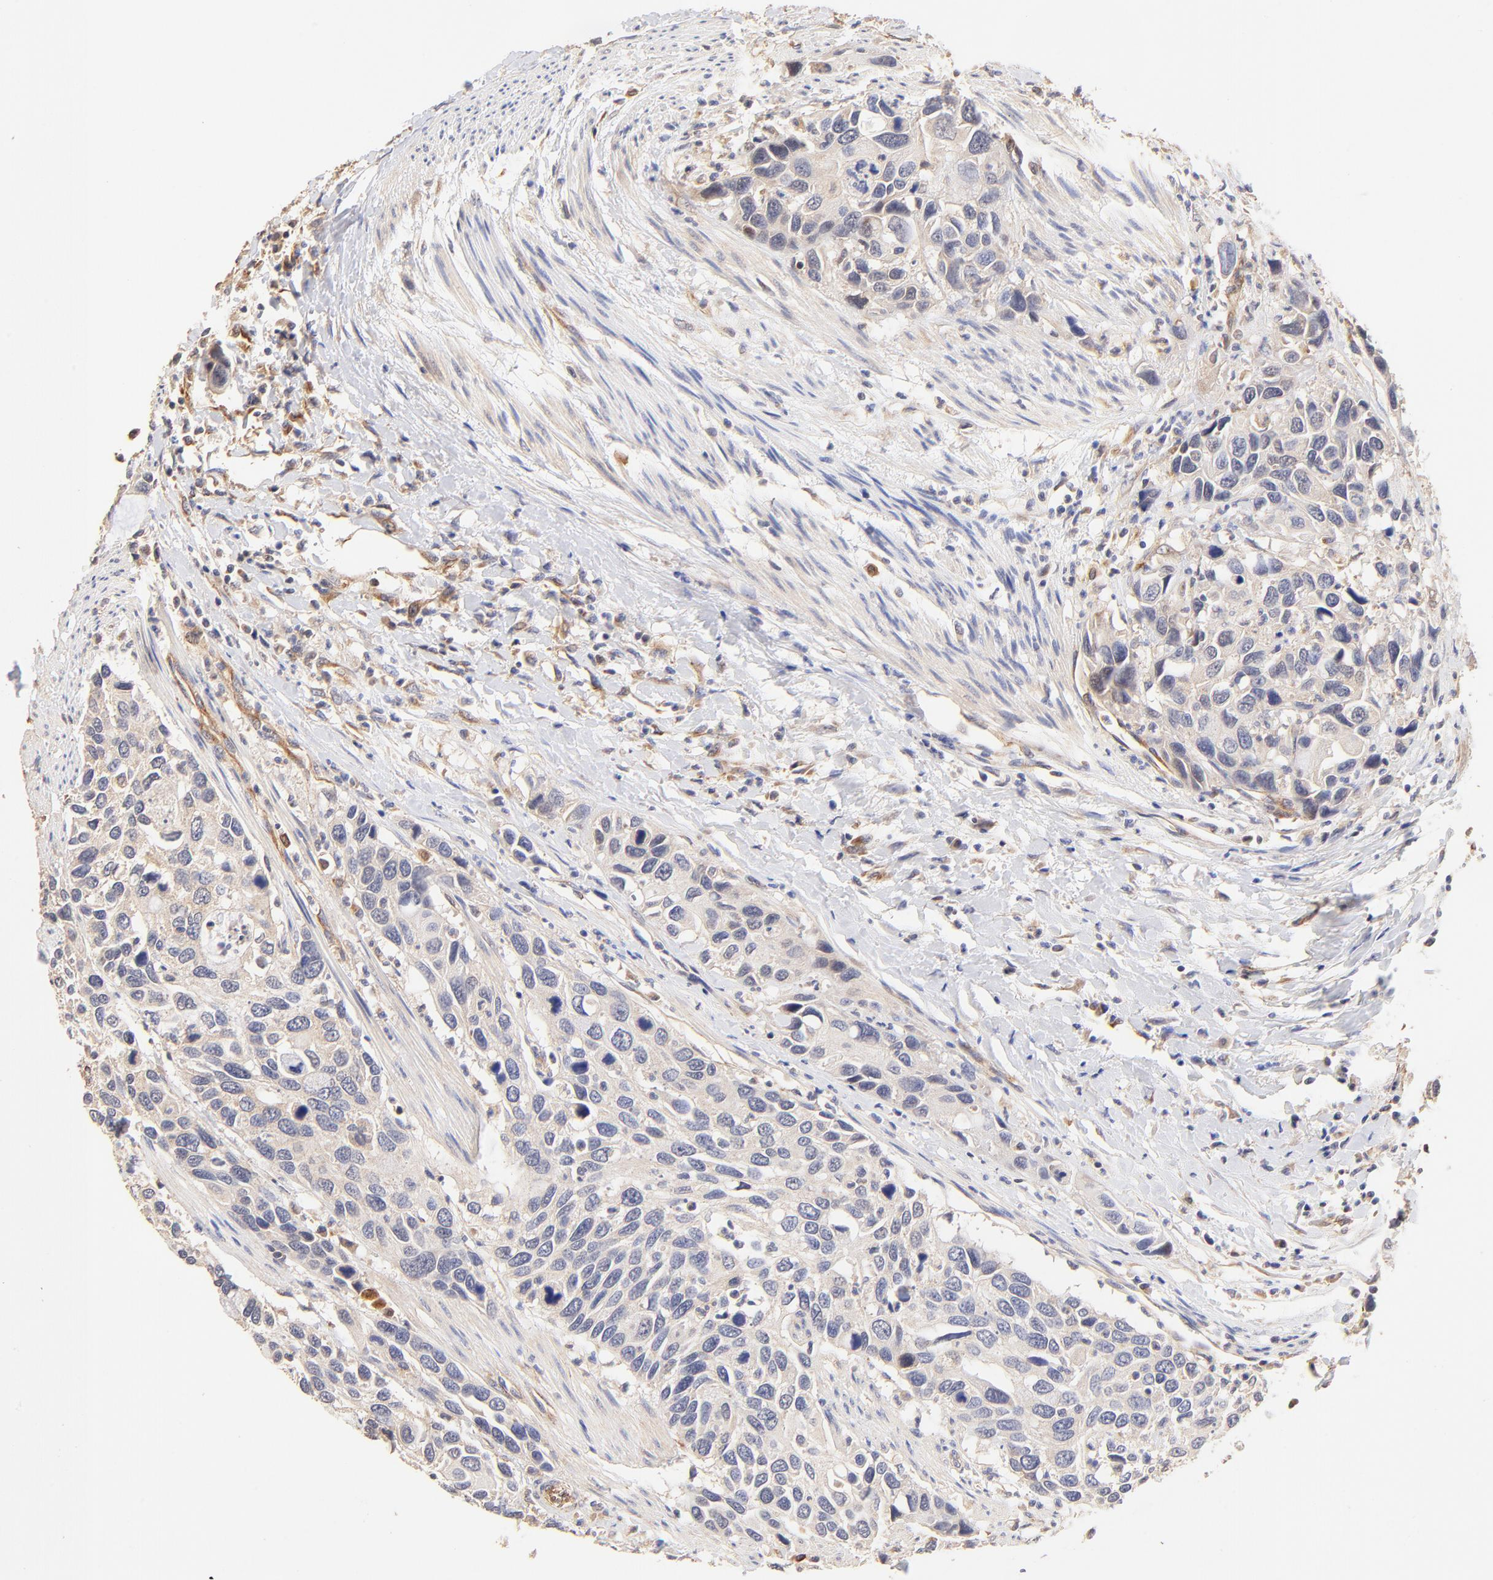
{"staining": {"intensity": "weak", "quantity": ">75%", "location": "cytoplasmic/membranous"}, "tissue": "urothelial cancer", "cell_type": "Tumor cells", "image_type": "cancer", "snomed": [{"axis": "morphology", "description": "Urothelial carcinoma, High grade"}, {"axis": "topography", "description": "Urinary bladder"}], "caption": "Tumor cells reveal weak cytoplasmic/membranous staining in about >75% of cells in urothelial carcinoma (high-grade). (Stains: DAB (3,3'-diaminobenzidine) in brown, nuclei in blue, Microscopy: brightfield microscopy at high magnification).", "gene": "TNFAIP3", "patient": {"sex": "male", "age": 66}}